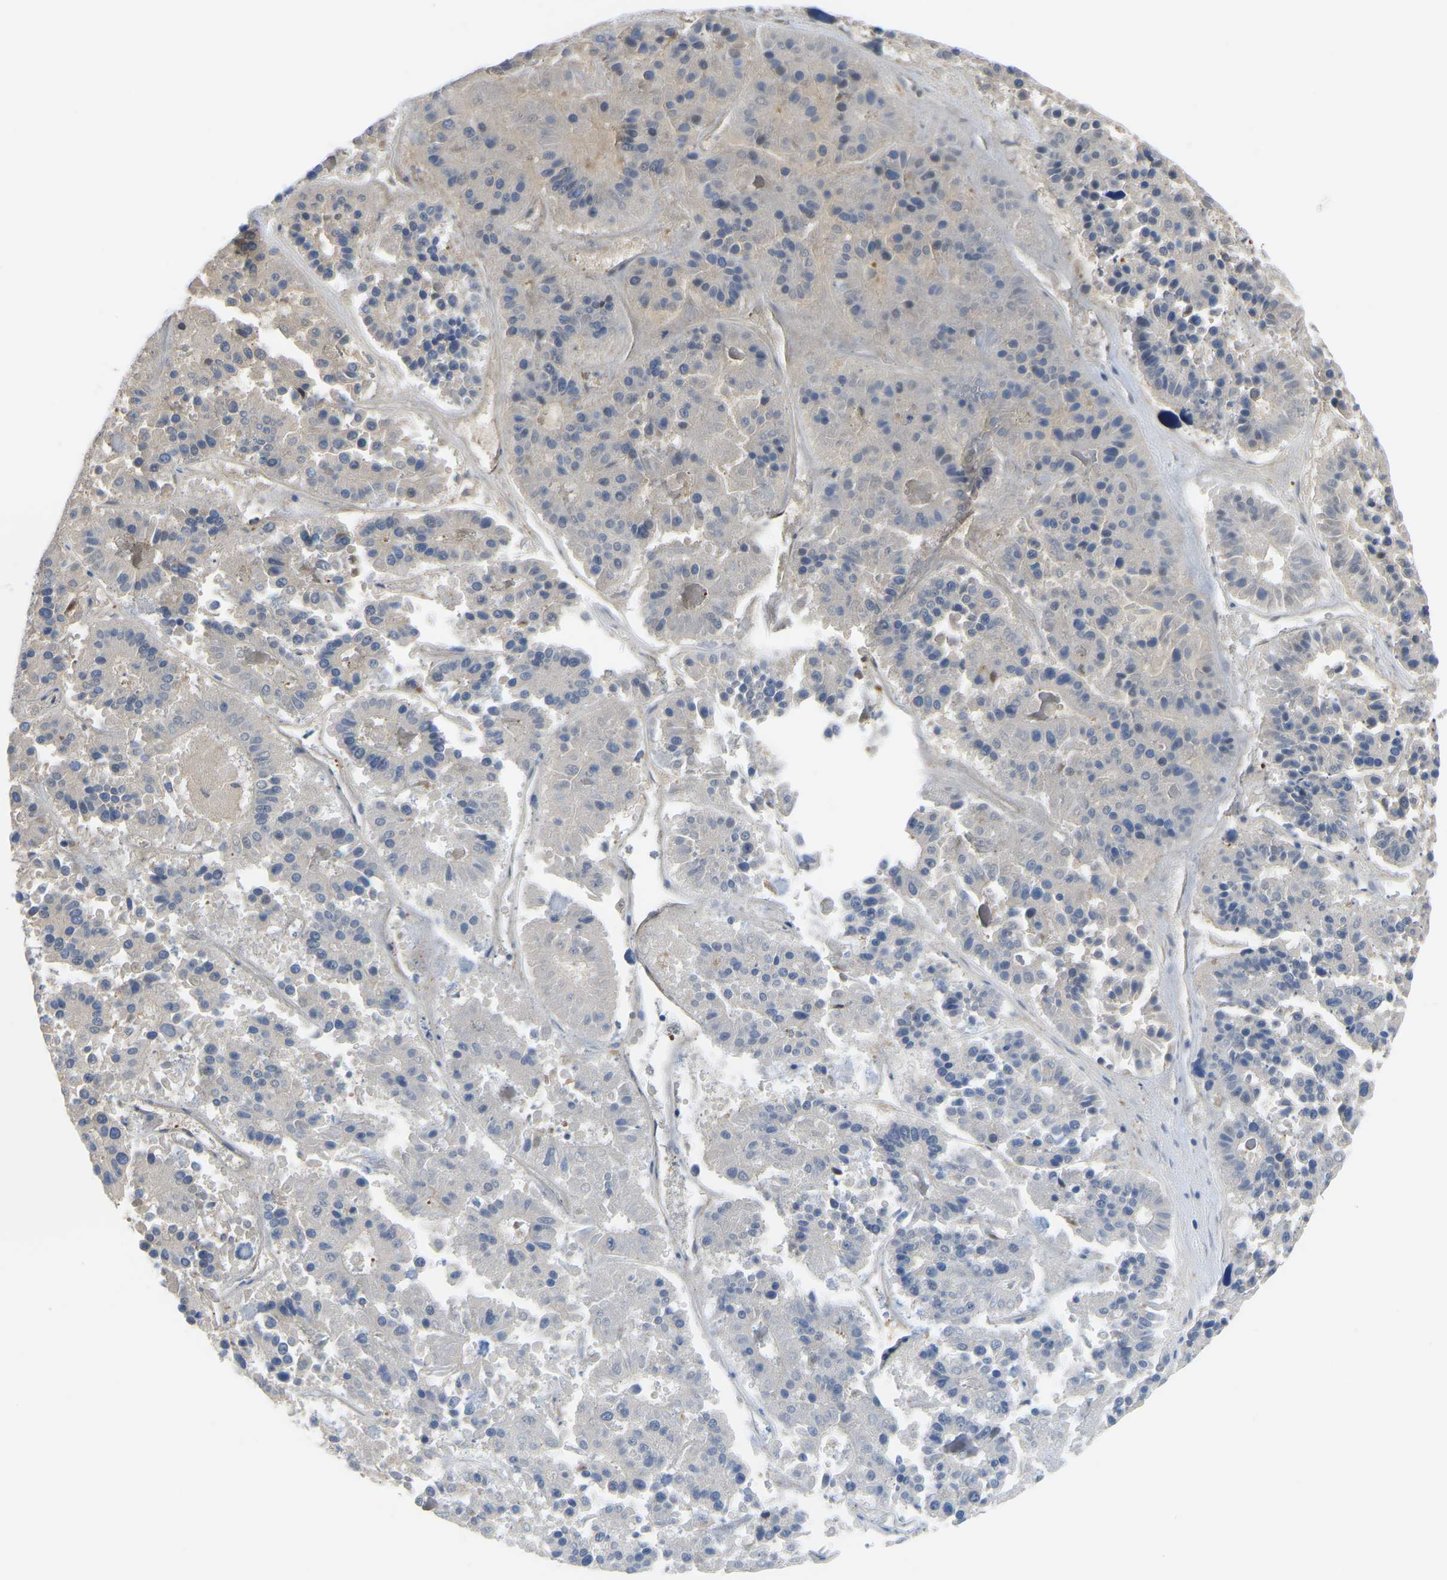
{"staining": {"intensity": "negative", "quantity": "none", "location": "none"}, "tissue": "pancreatic cancer", "cell_type": "Tumor cells", "image_type": "cancer", "snomed": [{"axis": "morphology", "description": "Adenocarcinoma, NOS"}, {"axis": "topography", "description": "Pancreas"}], "caption": "An IHC image of adenocarcinoma (pancreatic) is shown. There is no staining in tumor cells of adenocarcinoma (pancreatic).", "gene": "KLRG2", "patient": {"sex": "male", "age": 50}}